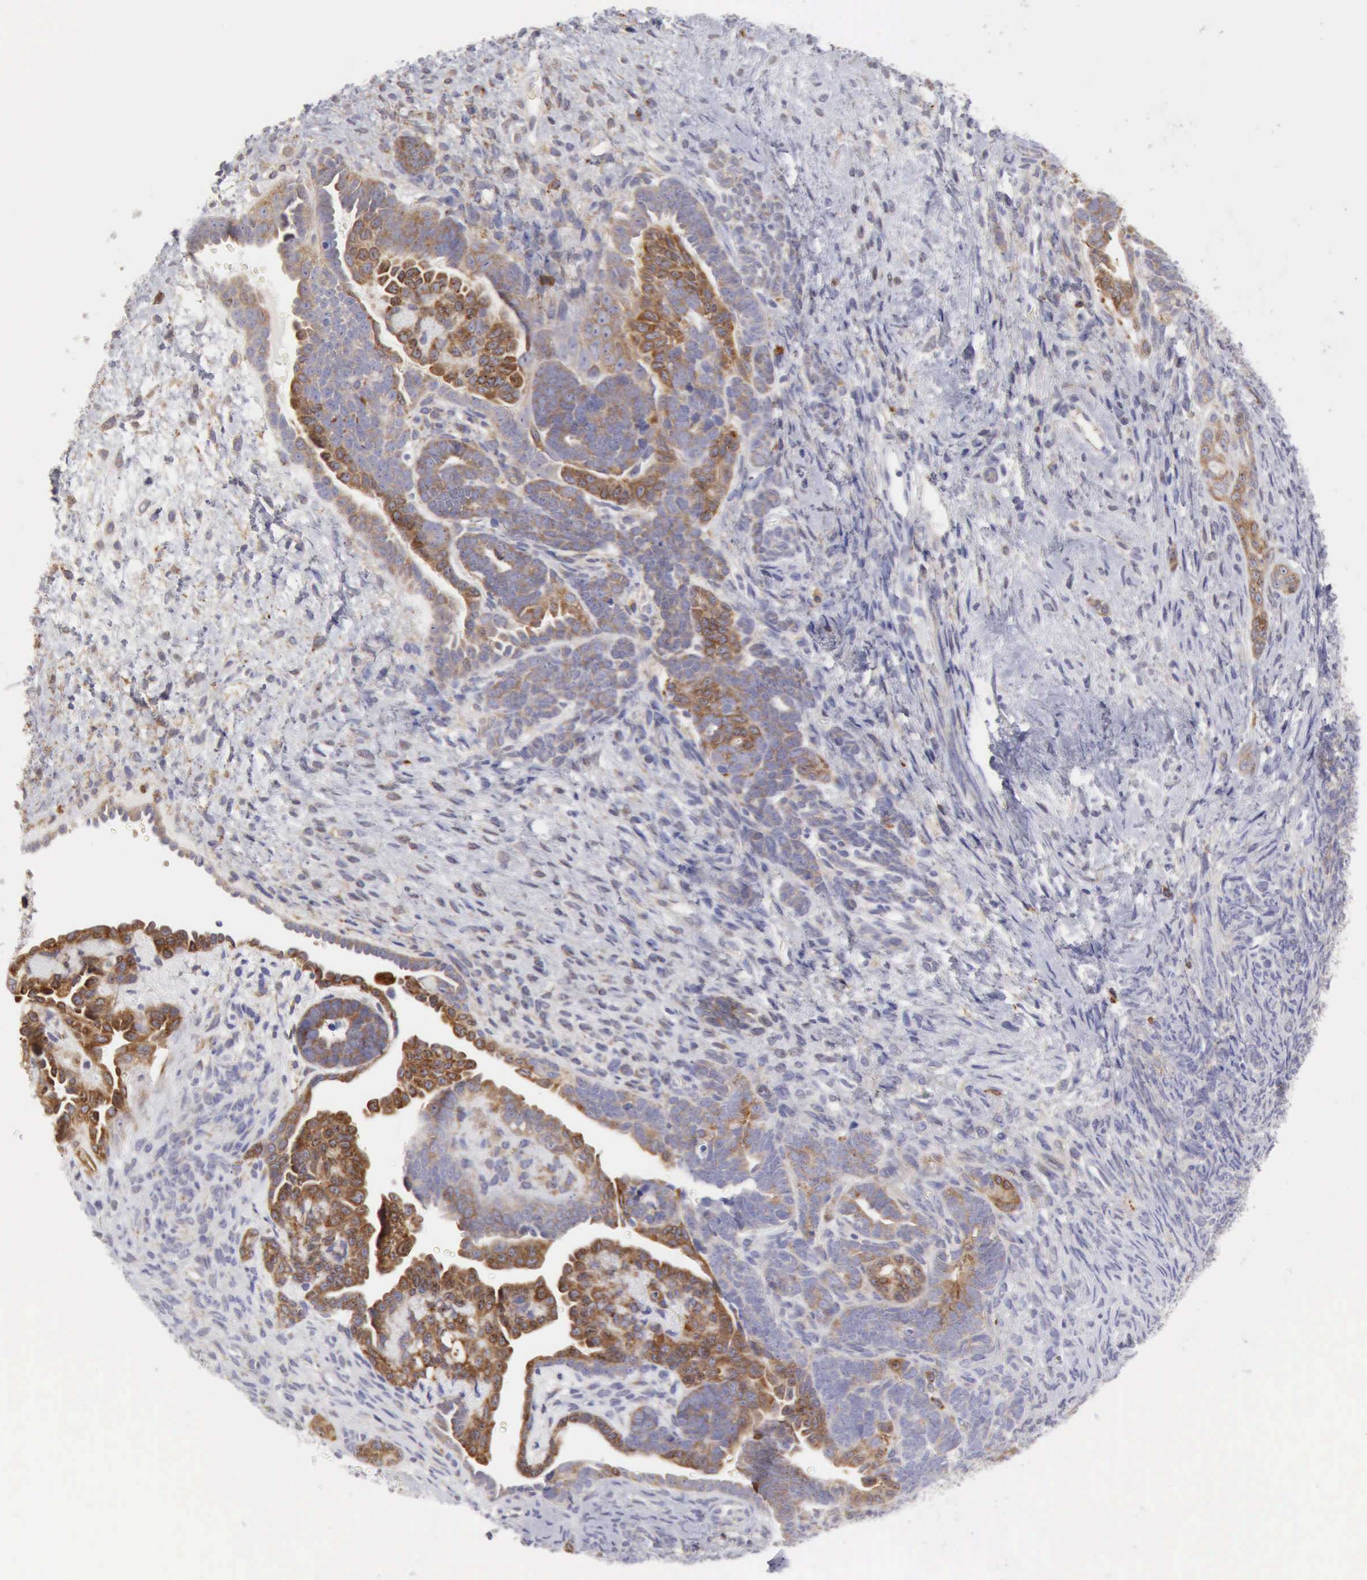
{"staining": {"intensity": "moderate", "quantity": "25%-75%", "location": "cytoplasmic/membranous"}, "tissue": "endometrial cancer", "cell_type": "Tumor cells", "image_type": "cancer", "snomed": [{"axis": "morphology", "description": "Neoplasm, malignant, NOS"}, {"axis": "topography", "description": "Endometrium"}], "caption": "Immunohistochemistry photomicrograph of endometrial neoplasm (malignant) stained for a protein (brown), which shows medium levels of moderate cytoplasmic/membranous expression in approximately 25%-75% of tumor cells.", "gene": "TFRC", "patient": {"sex": "female", "age": 74}}